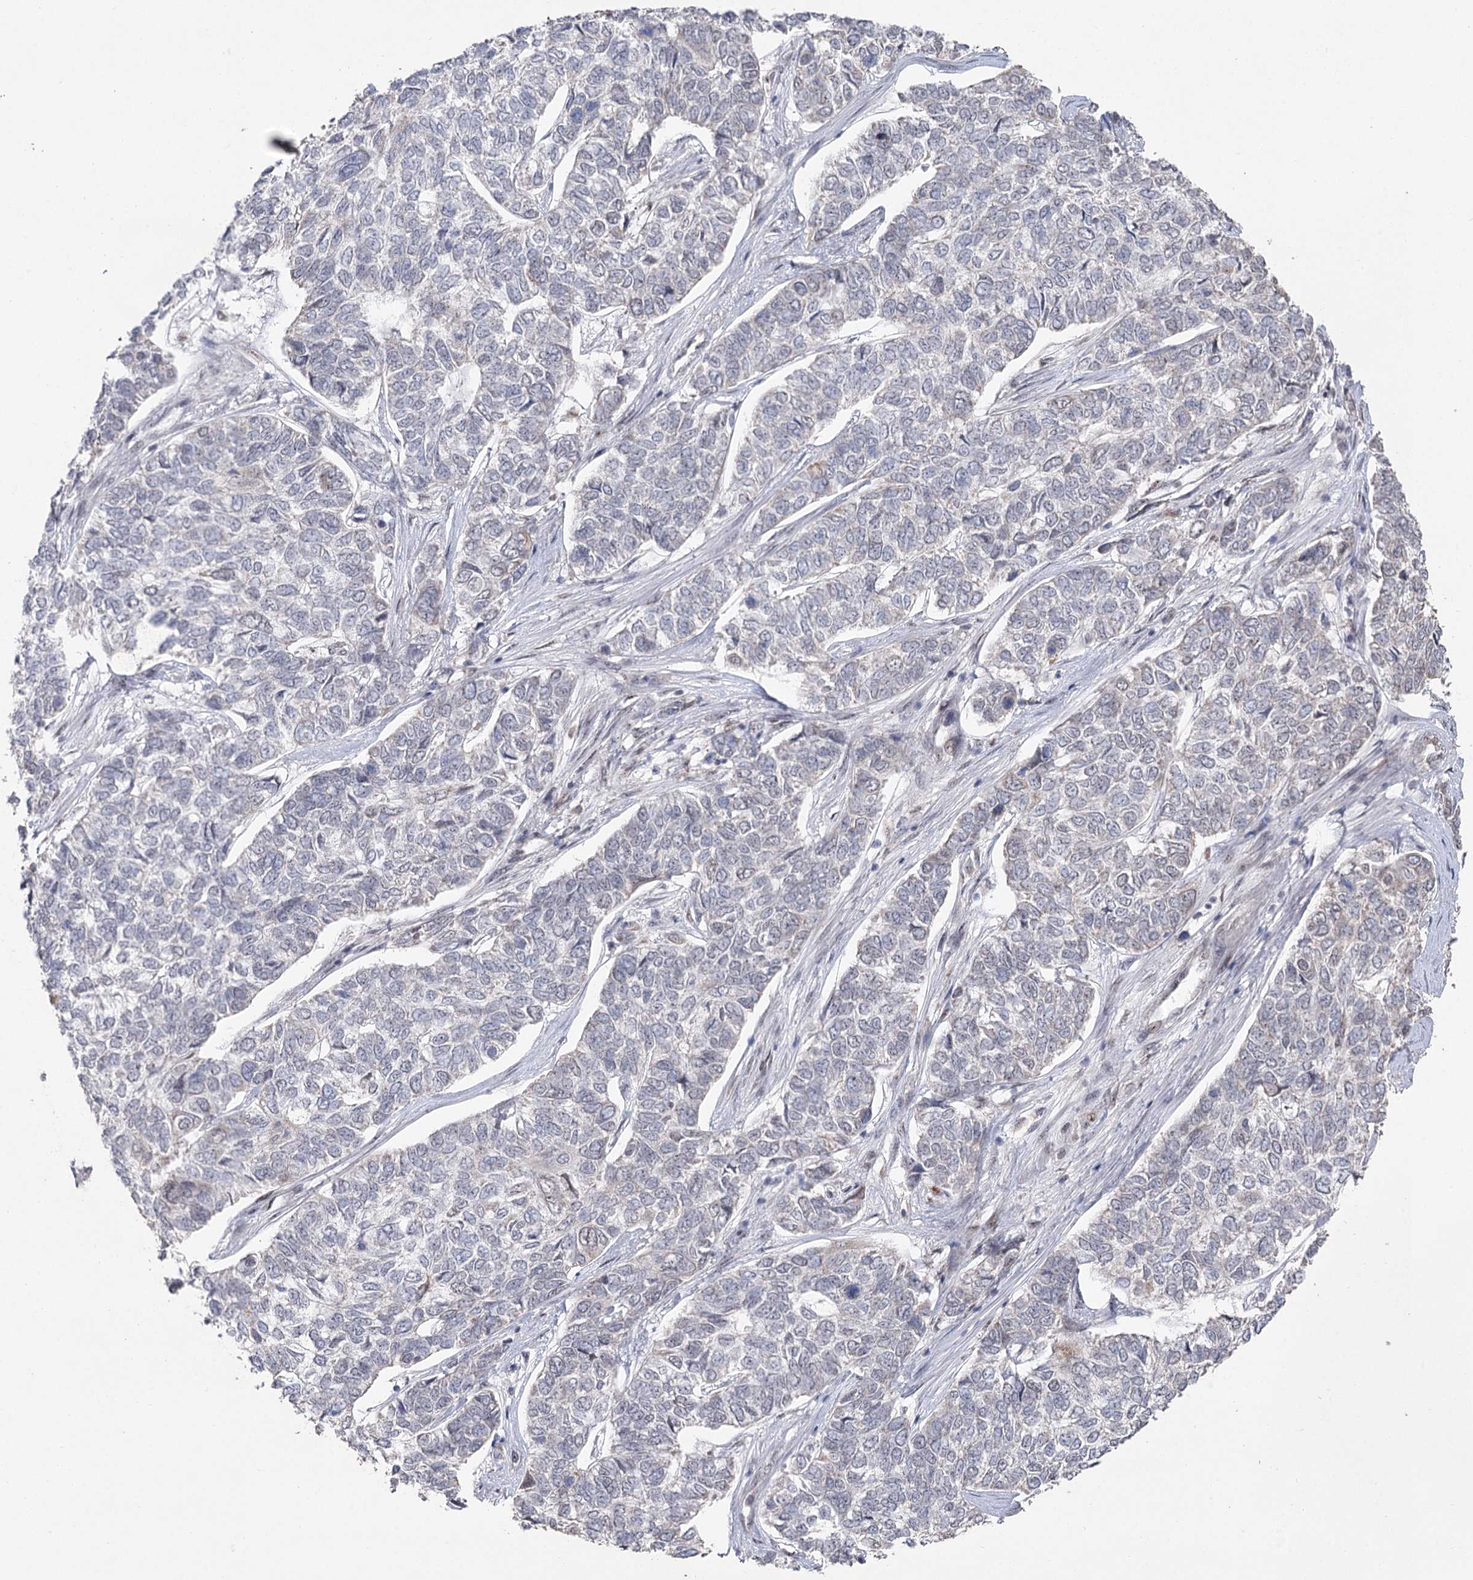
{"staining": {"intensity": "weak", "quantity": "<25%", "location": "cytoplasmic/membranous"}, "tissue": "skin cancer", "cell_type": "Tumor cells", "image_type": "cancer", "snomed": [{"axis": "morphology", "description": "Basal cell carcinoma"}, {"axis": "topography", "description": "Skin"}], "caption": "Human skin cancer (basal cell carcinoma) stained for a protein using immunohistochemistry displays no expression in tumor cells.", "gene": "RUFY4", "patient": {"sex": "female", "age": 65}}